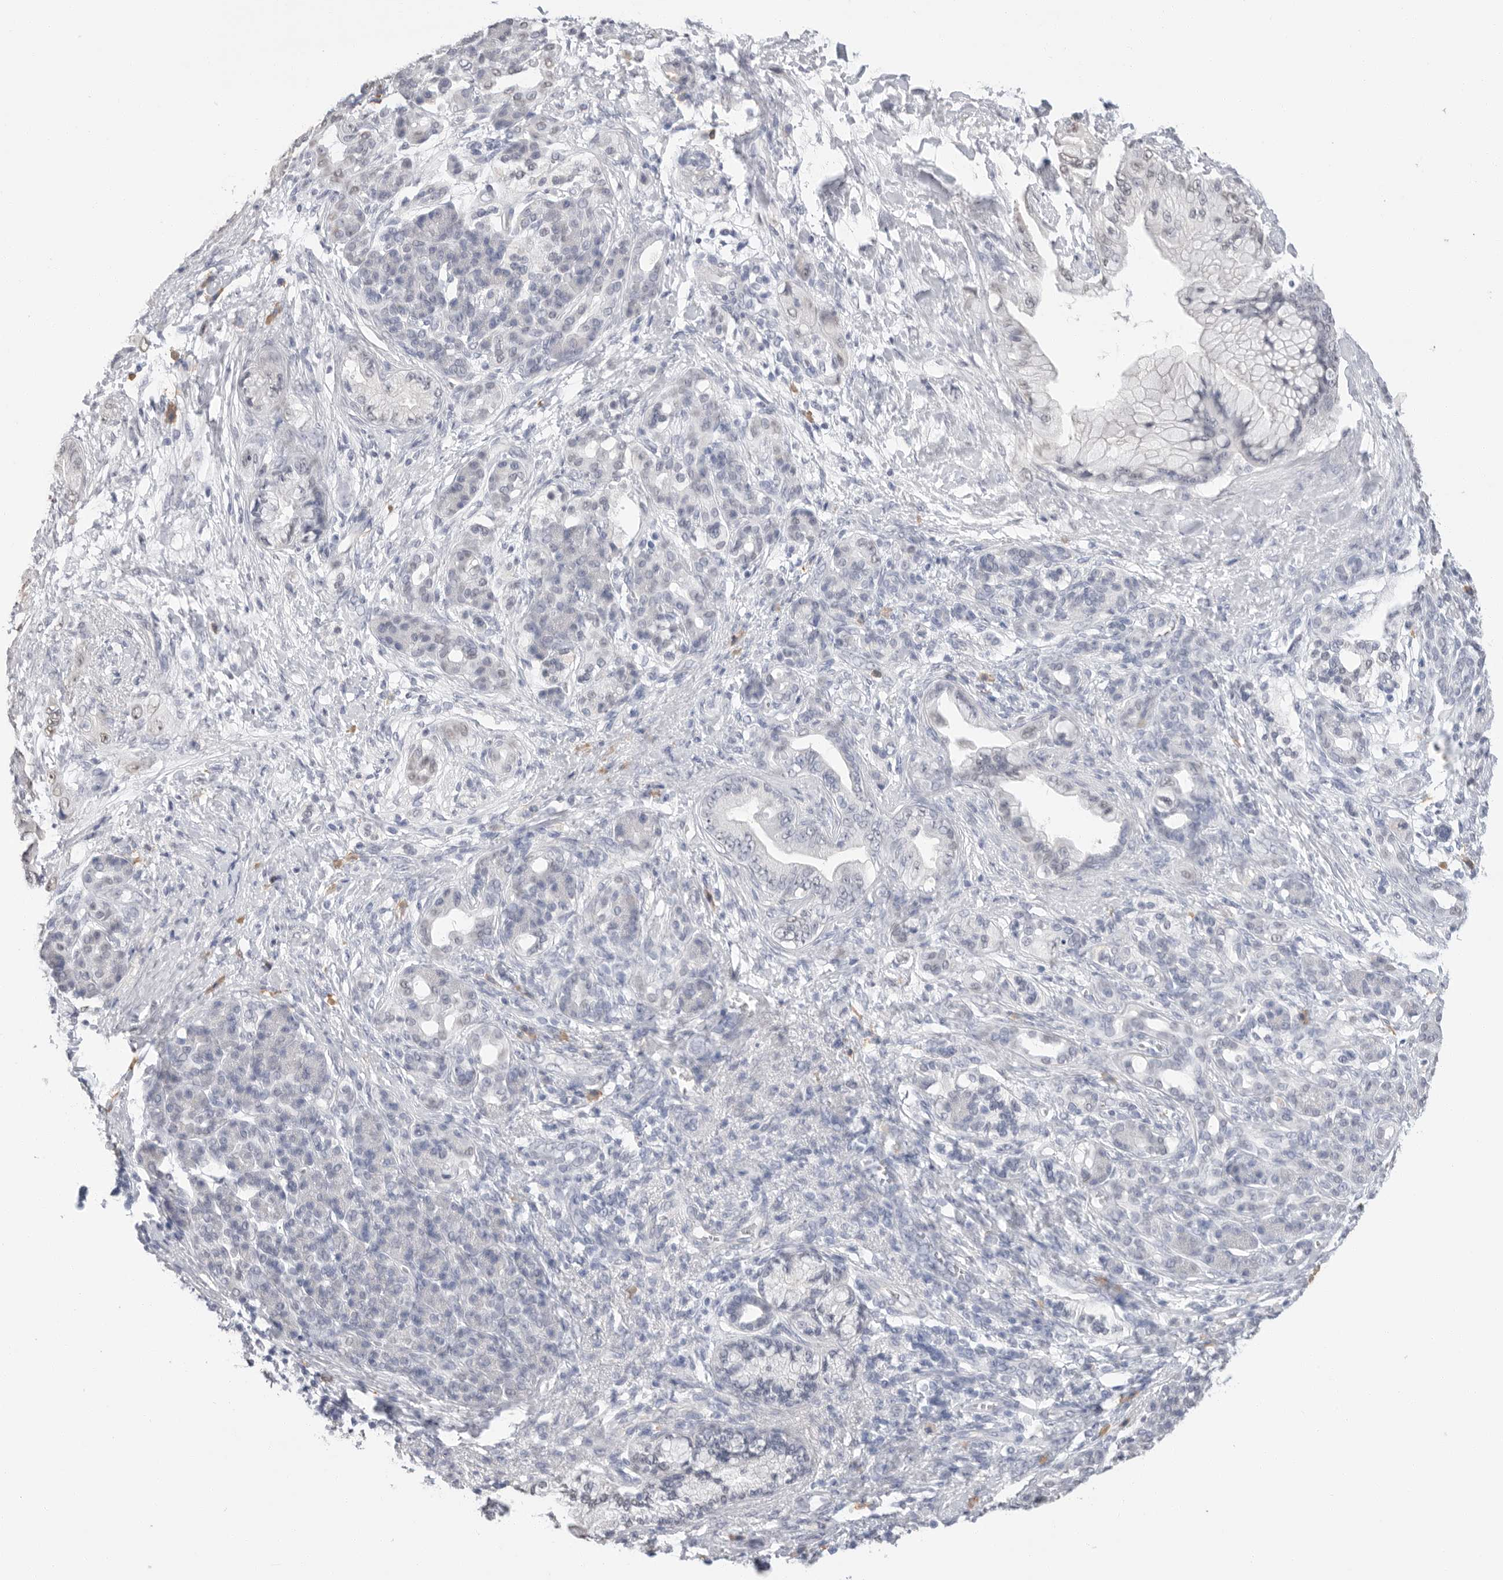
{"staining": {"intensity": "negative", "quantity": "none", "location": "none"}, "tissue": "pancreatic cancer", "cell_type": "Tumor cells", "image_type": "cancer", "snomed": [{"axis": "morphology", "description": "Adenocarcinoma, NOS"}, {"axis": "topography", "description": "Pancreas"}], "caption": "The immunohistochemistry image has no significant staining in tumor cells of pancreatic adenocarcinoma tissue.", "gene": "ARHGEF10", "patient": {"sex": "male", "age": 59}}